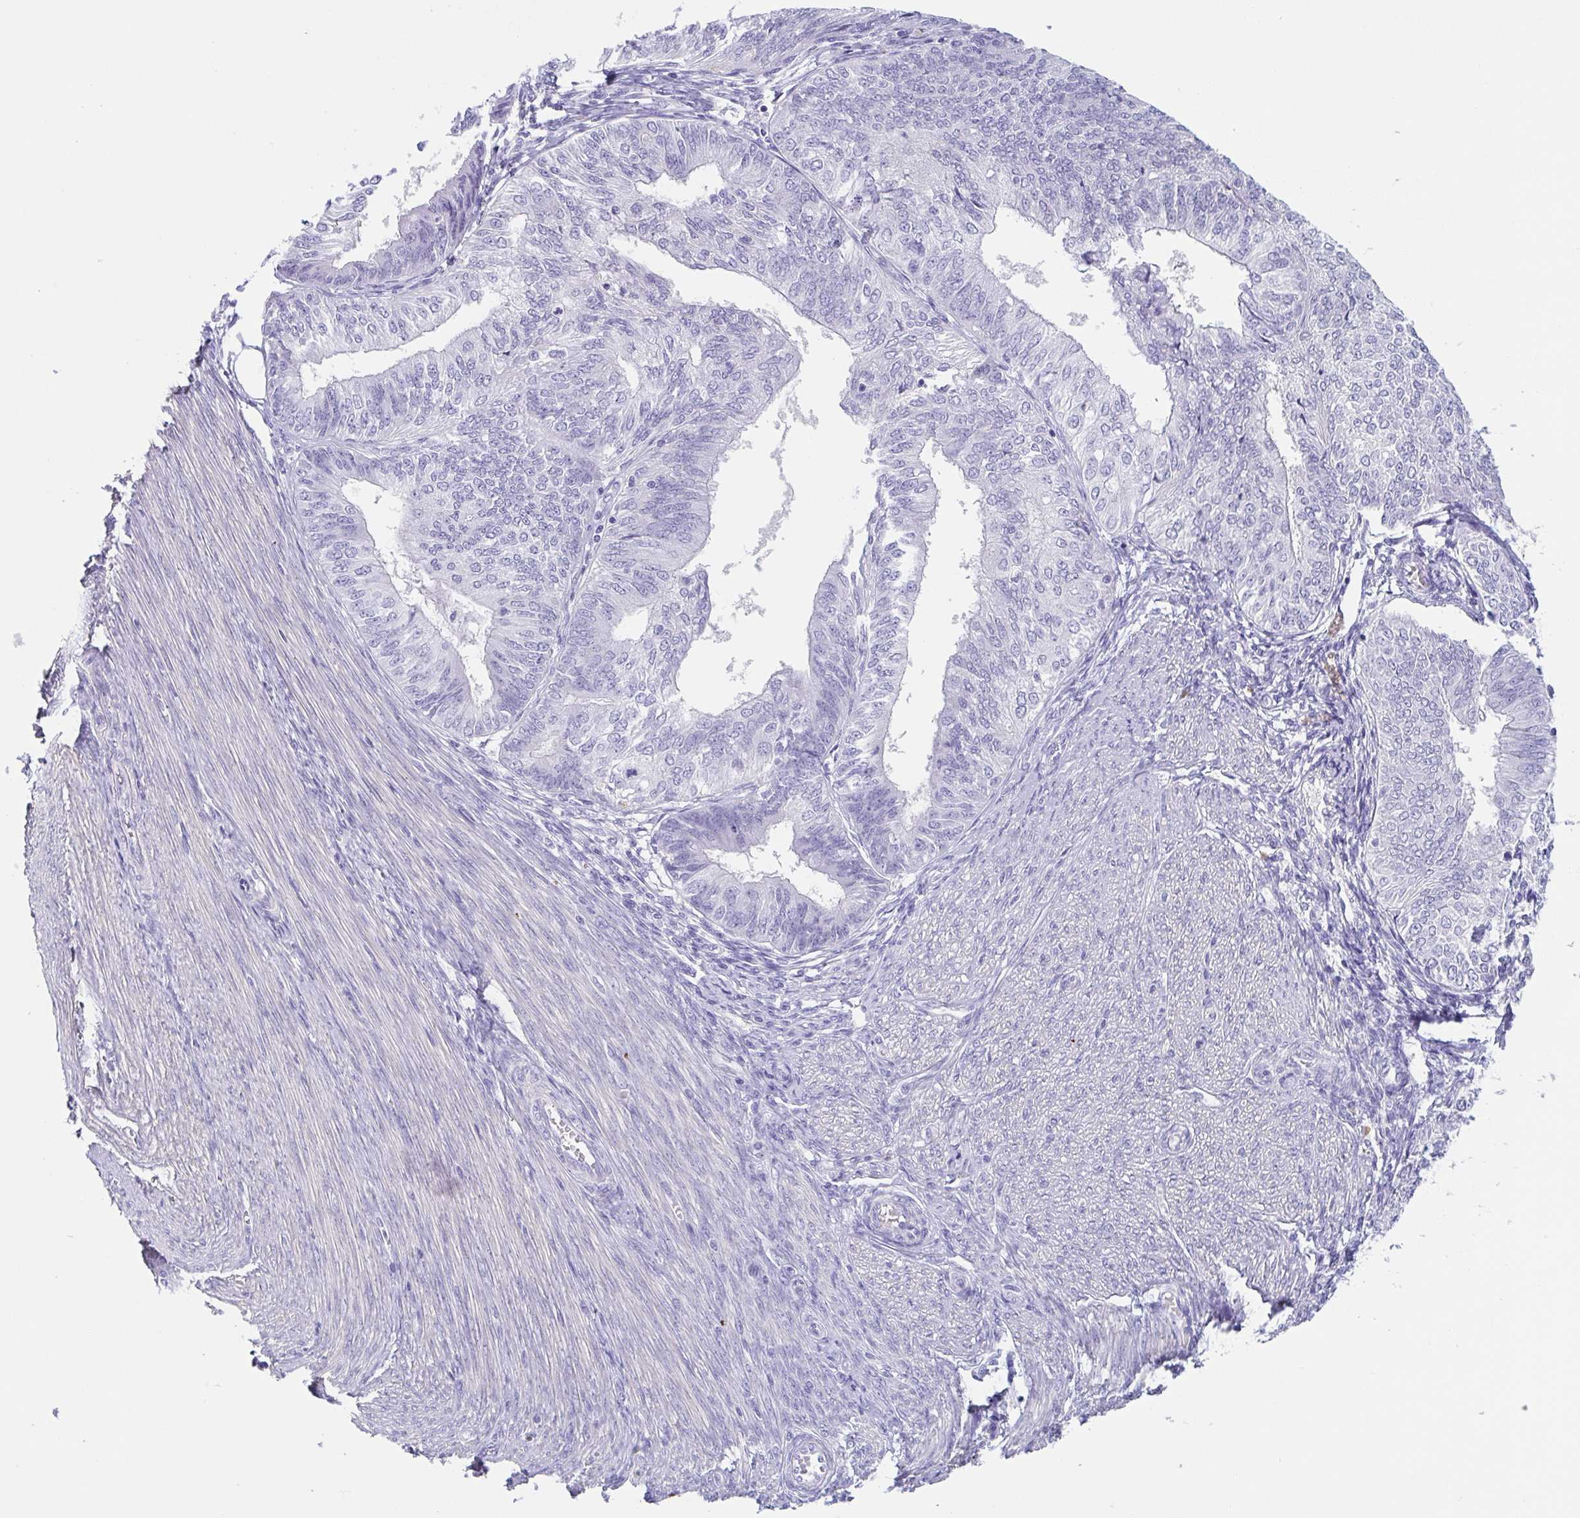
{"staining": {"intensity": "negative", "quantity": "none", "location": "none"}, "tissue": "endometrial cancer", "cell_type": "Tumor cells", "image_type": "cancer", "snomed": [{"axis": "morphology", "description": "Adenocarcinoma, NOS"}, {"axis": "topography", "description": "Endometrium"}], "caption": "Immunohistochemistry histopathology image of neoplastic tissue: adenocarcinoma (endometrial) stained with DAB demonstrates no significant protein expression in tumor cells.", "gene": "TAGLN3", "patient": {"sex": "female", "age": 58}}